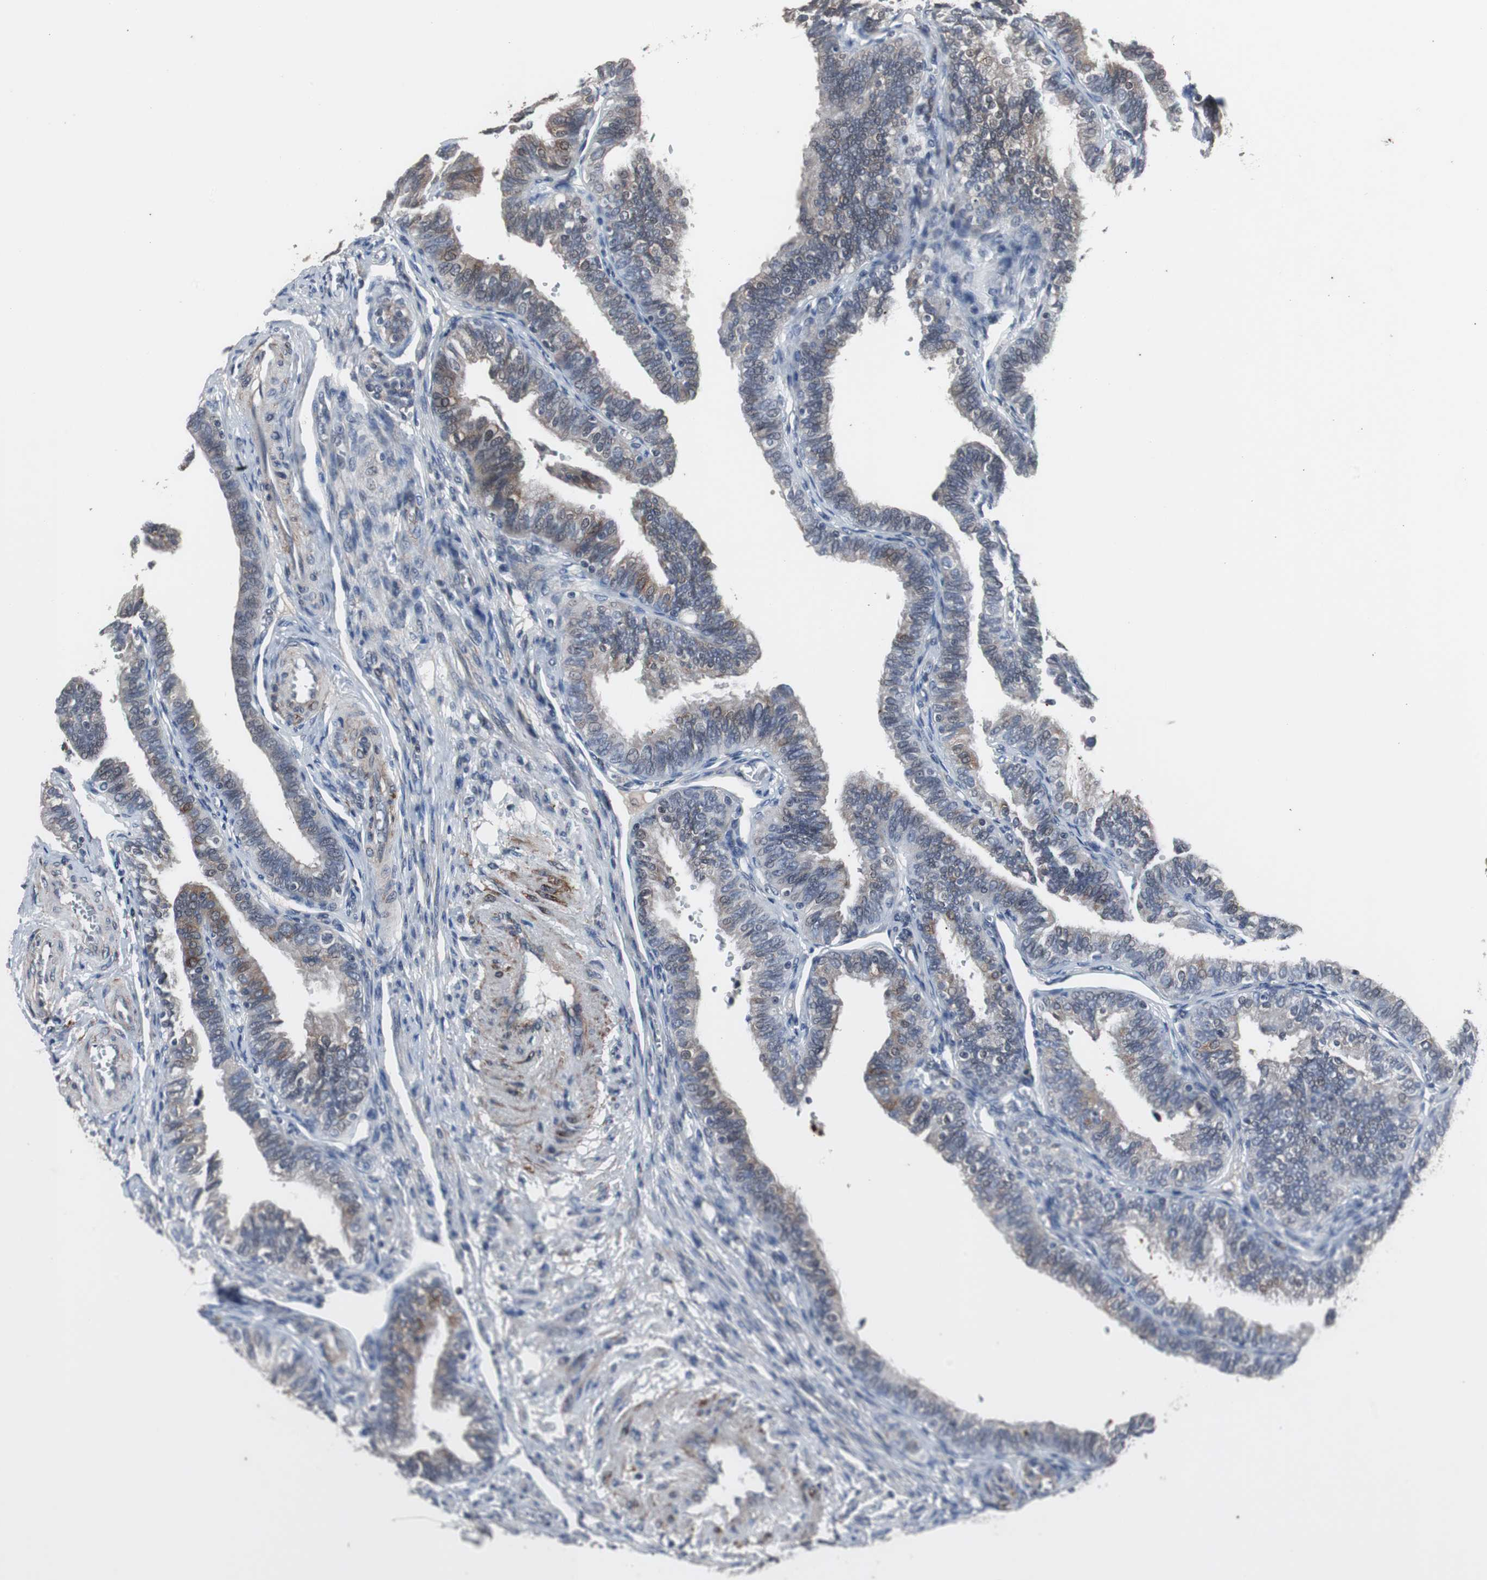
{"staining": {"intensity": "weak", "quantity": ">75%", "location": "cytoplasmic/membranous"}, "tissue": "fallopian tube", "cell_type": "Glandular cells", "image_type": "normal", "snomed": [{"axis": "morphology", "description": "Normal tissue, NOS"}, {"axis": "topography", "description": "Fallopian tube"}], "caption": "This is an image of immunohistochemistry (IHC) staining of benign fallopian tube, which shows weak staining in the cytoplasmic/membranous of glandular cells.", "gene": "CRADD", "patient": {"sex": "female", "age": 46}}